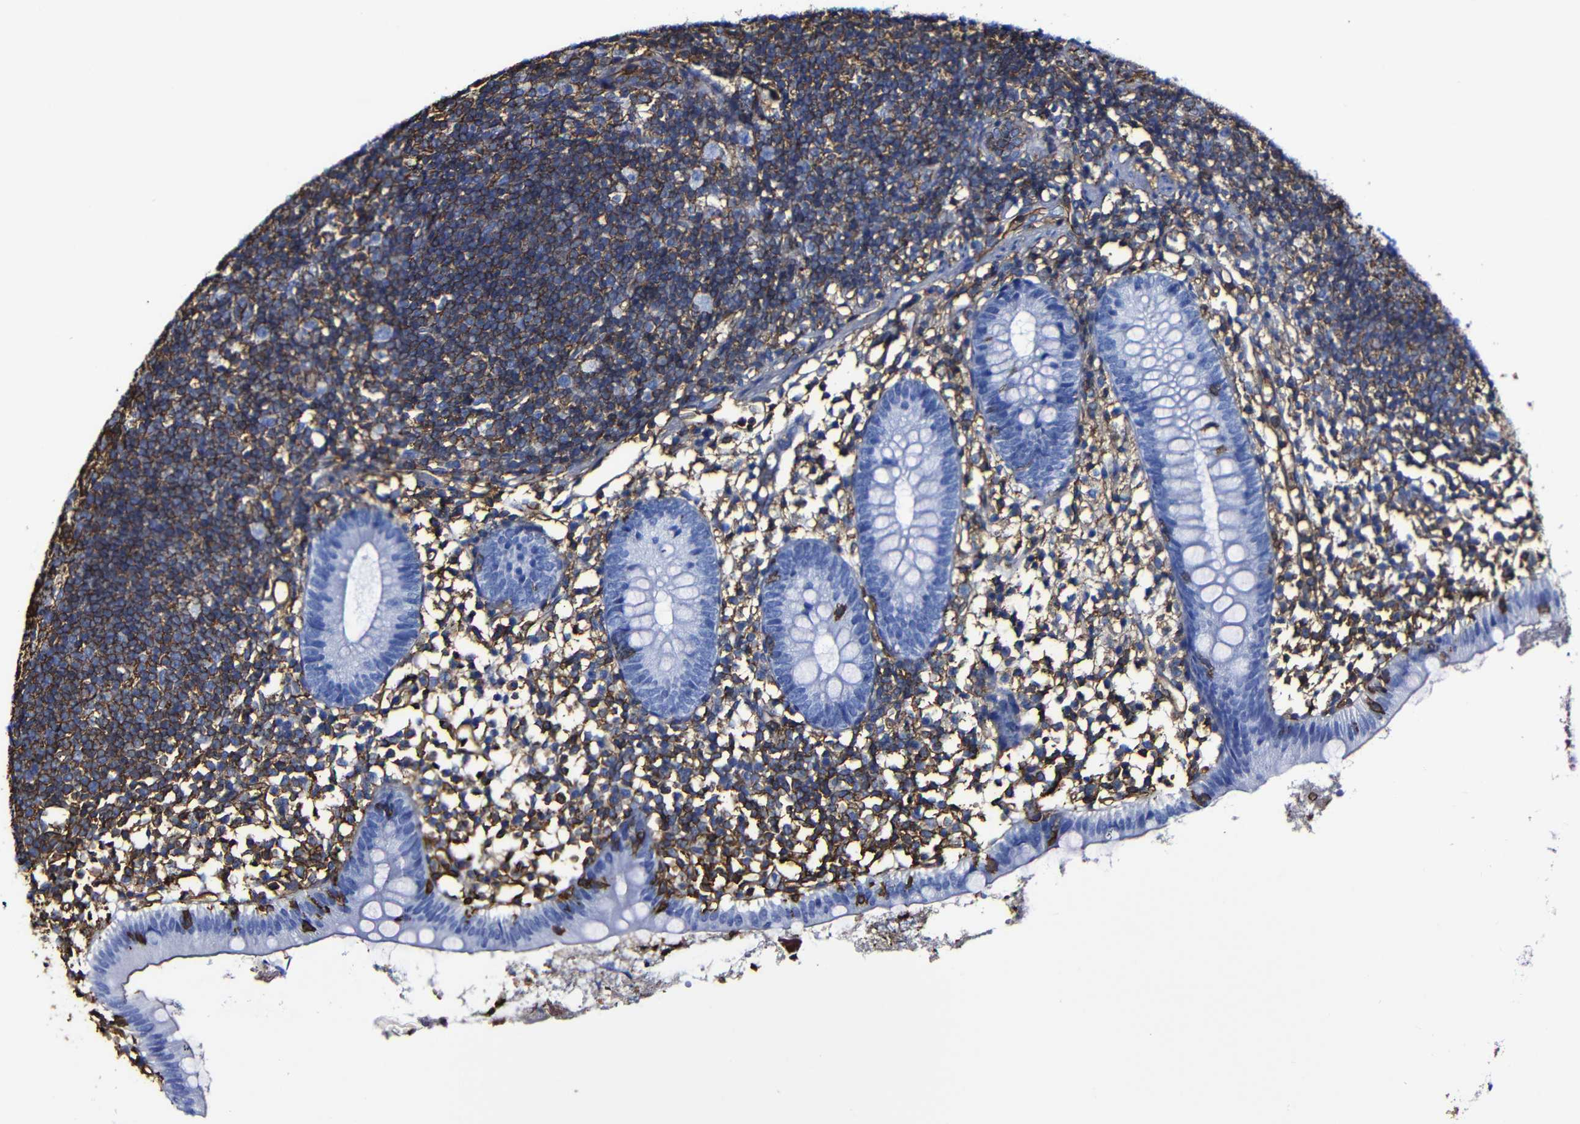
{"staining": {"intensity": "negative", "quantity": "none", "location": "none"}, "tissue": "appendix", "cell_type": "Glandular cells", "image_type": "normal", "snomed": [{"axis": "morphology", "description": "Normal tissue, NOS"}, {"axis": "topography", "description": "Appendix"}], "caption": "Immunohistochemical staining of unremarkable appendix displays no significant staining in glandular cells.", "gene": "MSN", "patient": {"sex": "female", "age": 20}}